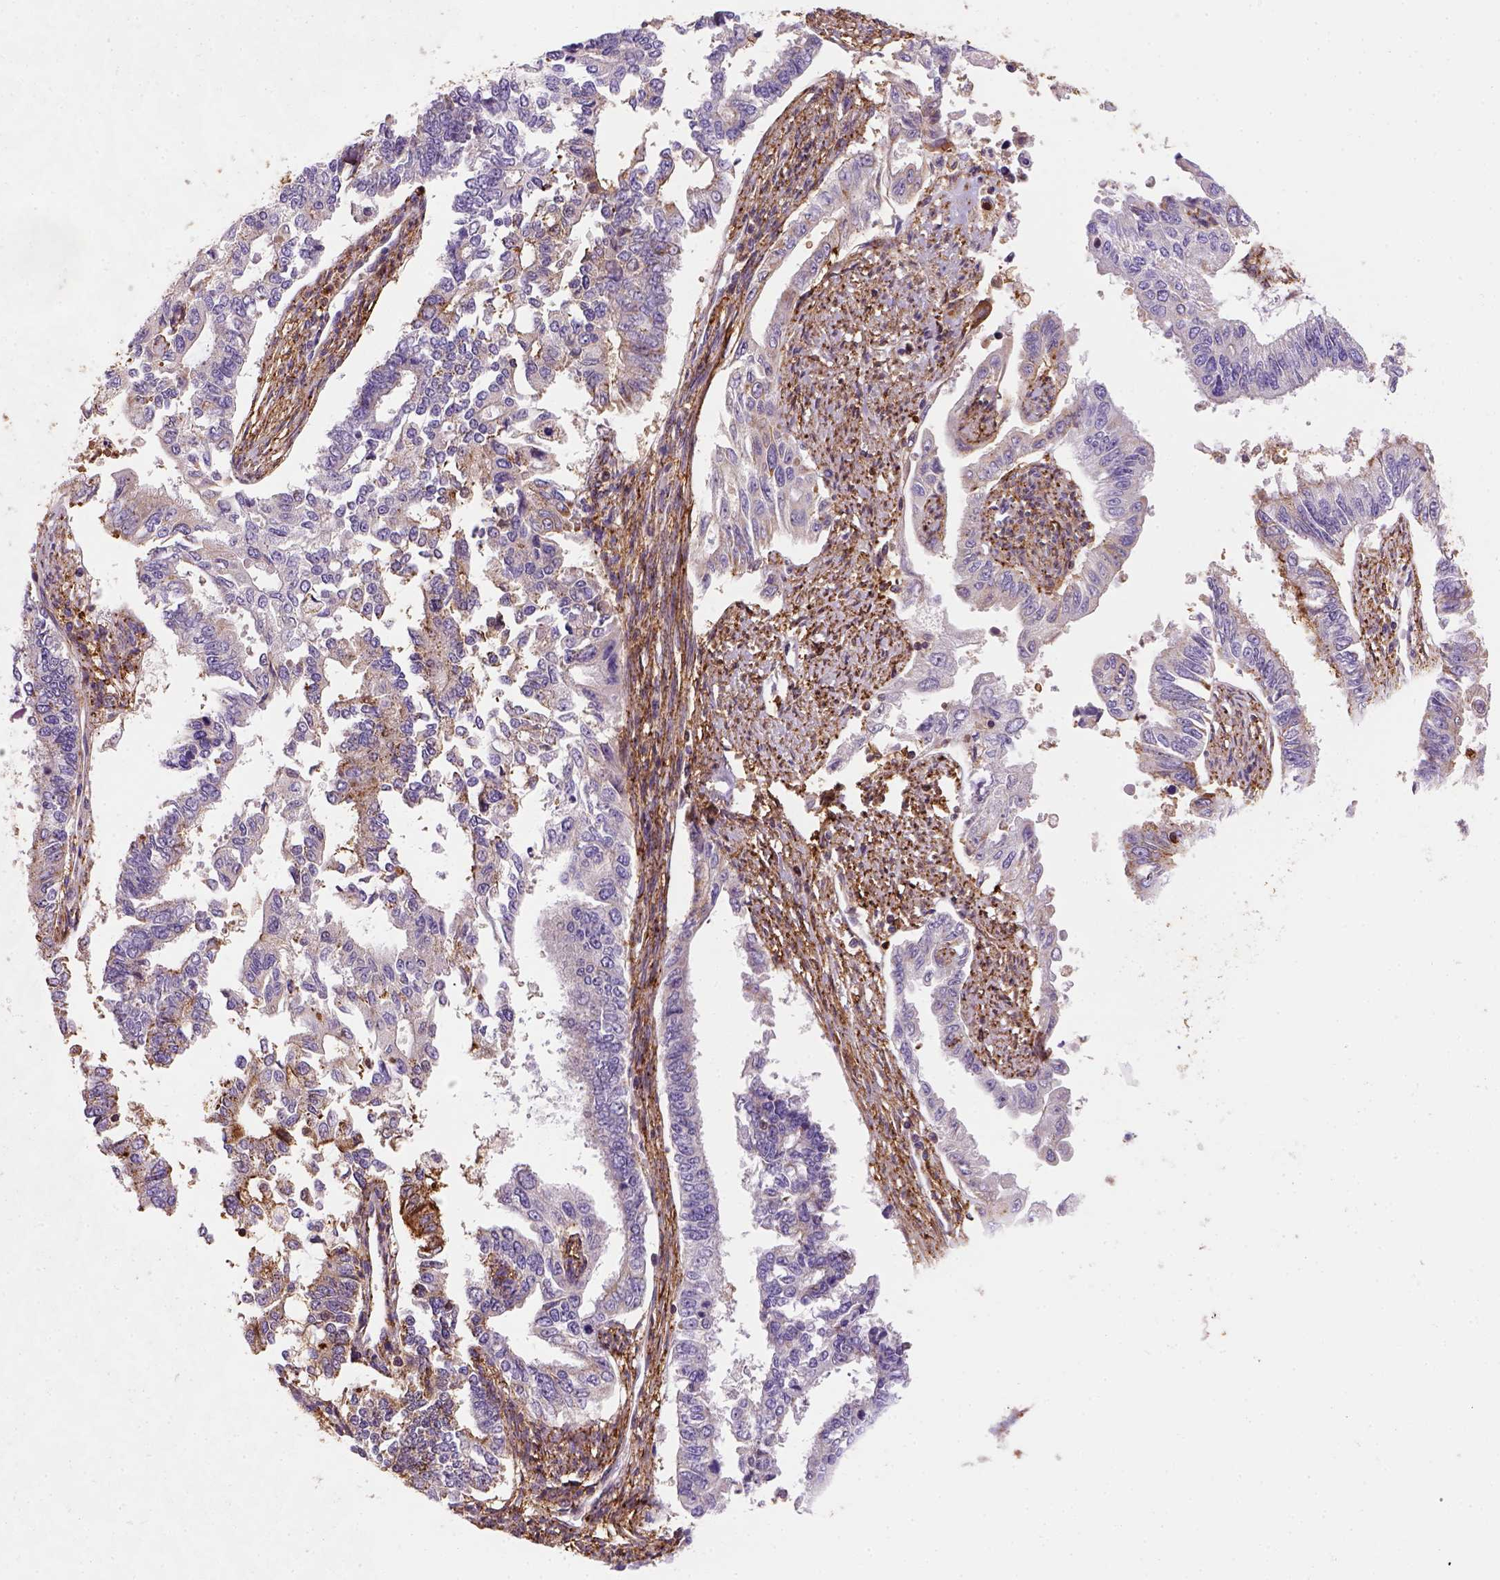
{"staining": {"intensity": "negative", "quantity": "none", "location": "none"}, "tissue": "endometrial cancer", "cell_type": "Tumor cells", "image_type": "cancer", "snomed": [{"axis": "morphology", "description": "Adenocarcinoma, NOS"}, {"axis": "topography", "description": "Uterus"}], "caption": "Photomicrograph shows no significant protein expression in tumor cells of endometrial cancer (adenocarcinoma).", "gene": "GPRC5D", "patient": {"sex": "female", "age": 59}}